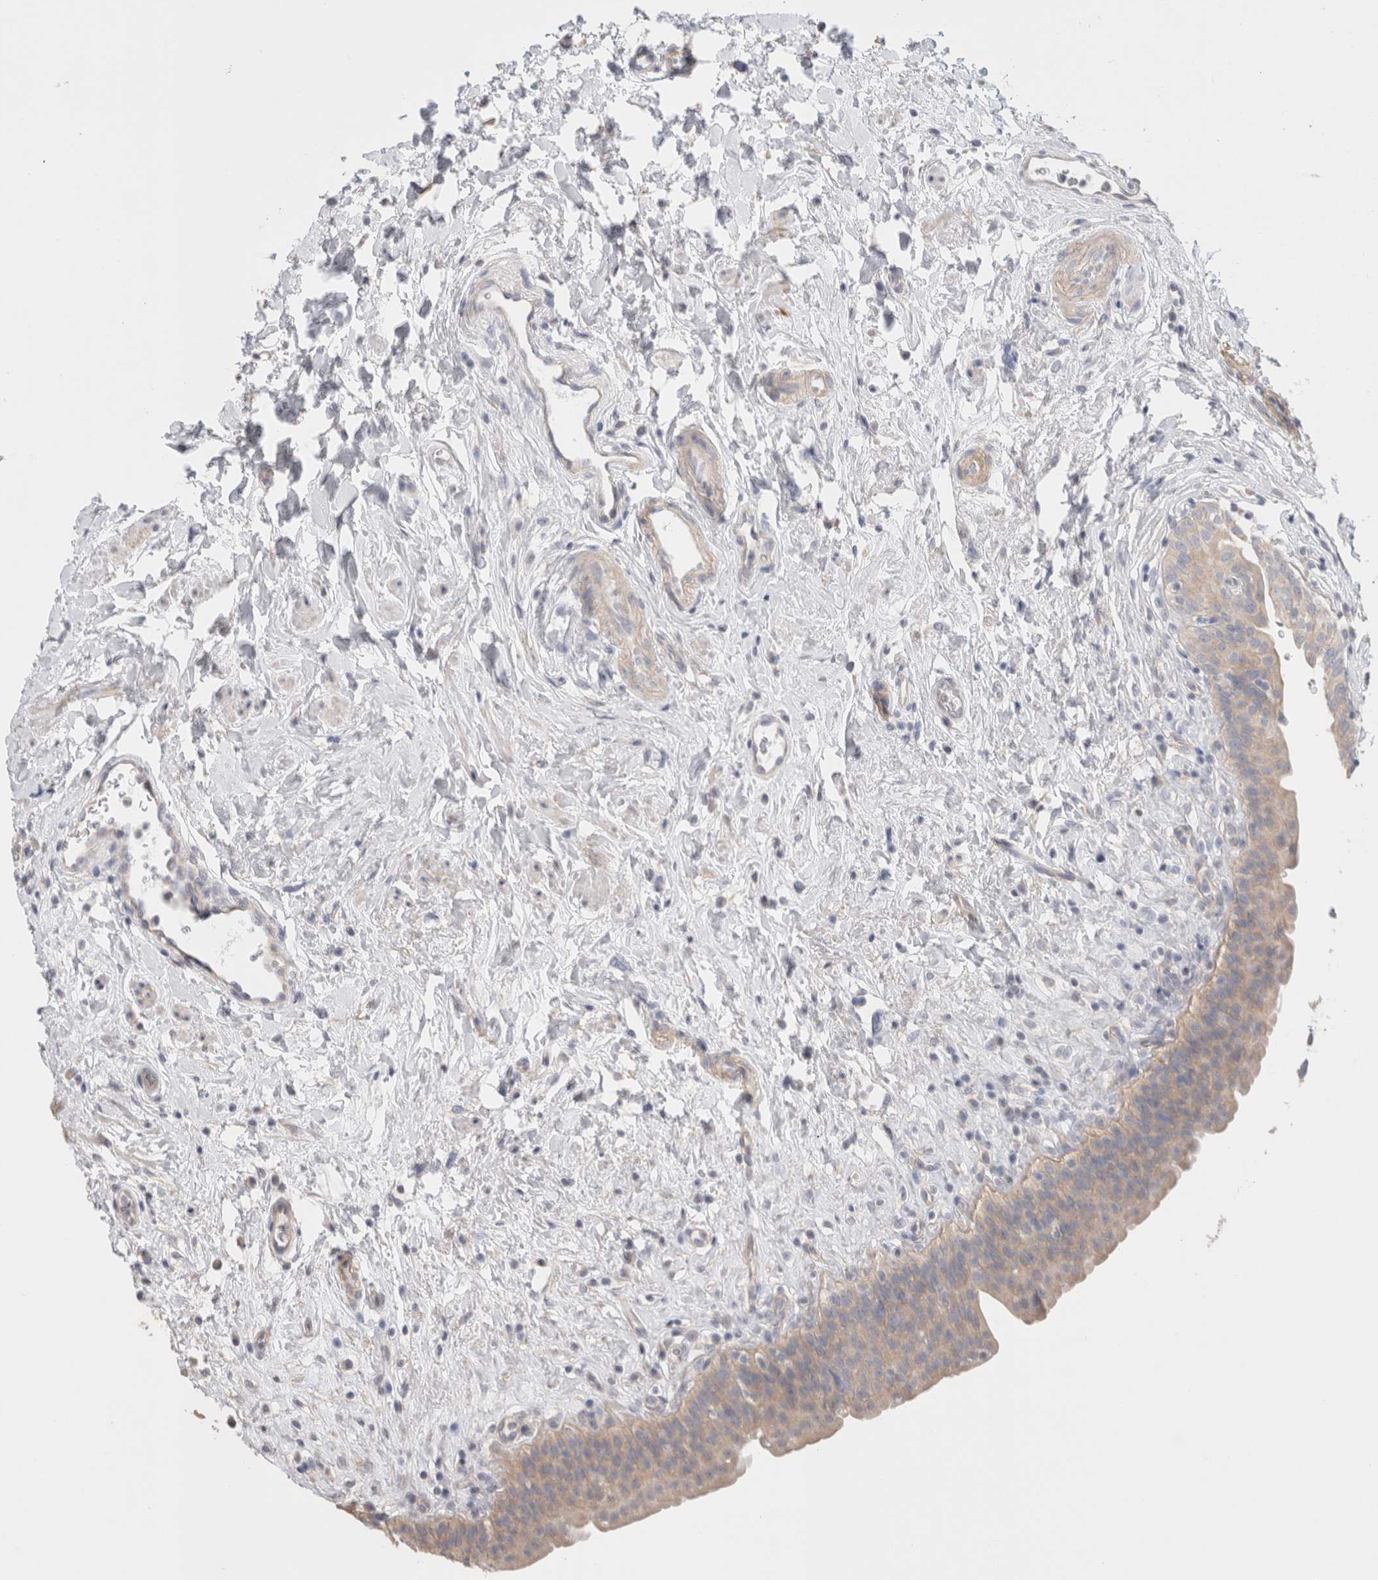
{"staining": {"intensity": "weak", "quantity": ">75%", "location": "cytoplasmic/membranous"}, "tissue": "urinary bladder", "cell_type": "Urothelial cells", "image_type": "normal", "snomed": [{"axis": "morphology", "description": "Normal tissue, NOS"}, {"axis": "topography", "description": "Urinary bladder"}], "caption": "Urinary bladder stained with immunohistochemistry (IHC) exhibits weak cytoplasmic/membranous positivity in about >75% of urothelial cells.", "gene": "DMD", "patient": {"sex": "male", "age": 83}}